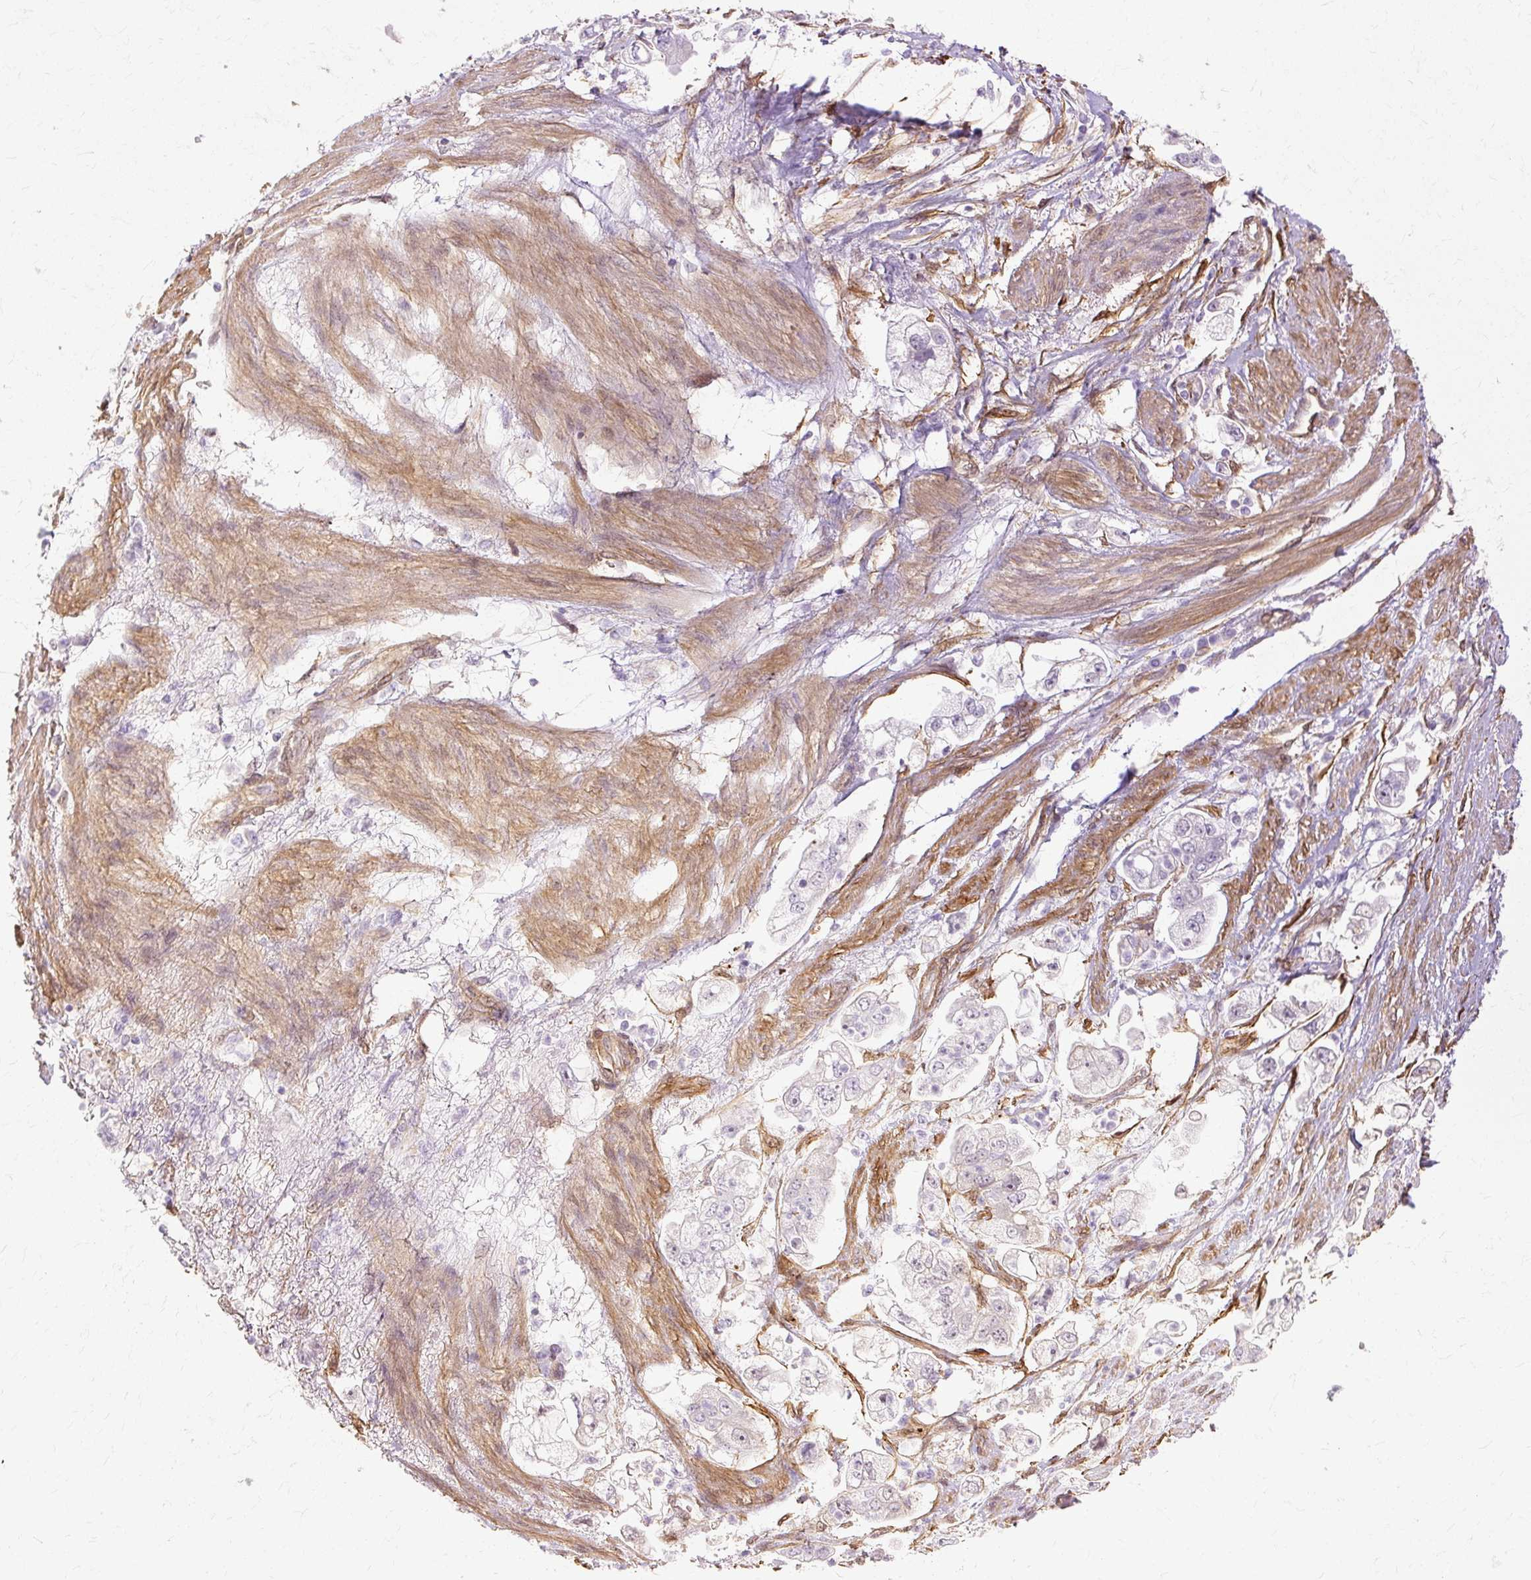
{"staining": {"intensity": "negative", "quantity": "none", "location": "none"}, "tissue": "stomach cancer", "cell_type": "Tumor cells", "image_type": "cancer", "snomed": [{"axis": "morphology", "description": "Adenocarcinoma, NOS"}, {"axis": "topography", "description": "Stomach"}], "caption": "This is a image of immunohistochemistry (IHC) staining of stomach adenocarcinoma, which shows no positivity in tumor cells.", "gene": "CNN3", "patient": {"sex": "male", "age": 62}}